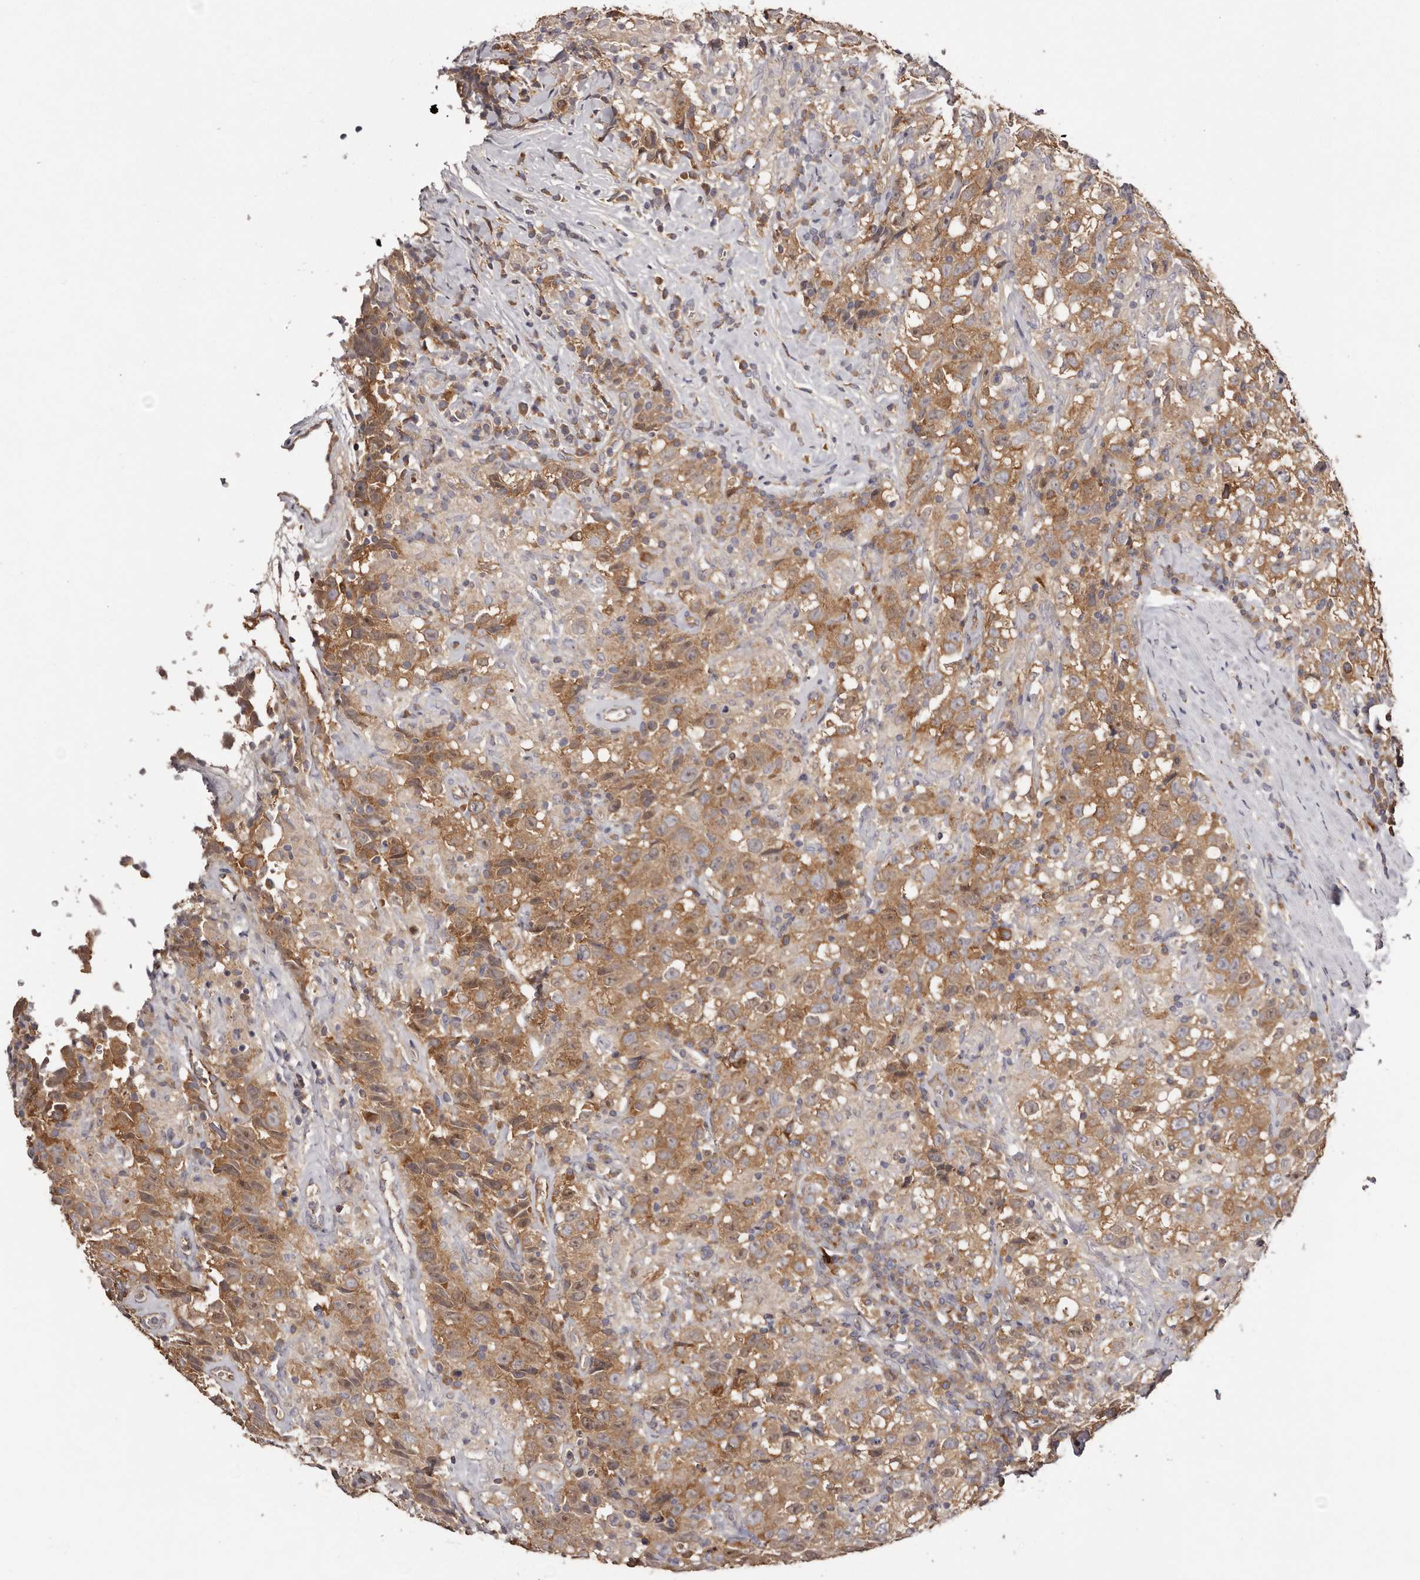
{"staining": {"intensity": "moderate", "quantity": ">75%", "location": "cytoplasmic/membranous"}, "tissue": "testis cancer", "cell_type": "Tumor cells", "image_type": "cancer", "snomed": [{"axis": "morphology", "description": "Seminoma, NOS"}, {"axis": "topography", "description": "Testis"}], "caption": "Immunohistochemistry (DAB (3,3'-diaminobenzidine)) staining of testis cancer demonstrates moderate cytoplasmic/membranous protein staining in approximately >75% of tumor cells.", "gene": "LTV1", "patient": {"sex": "male", "age": 41}}